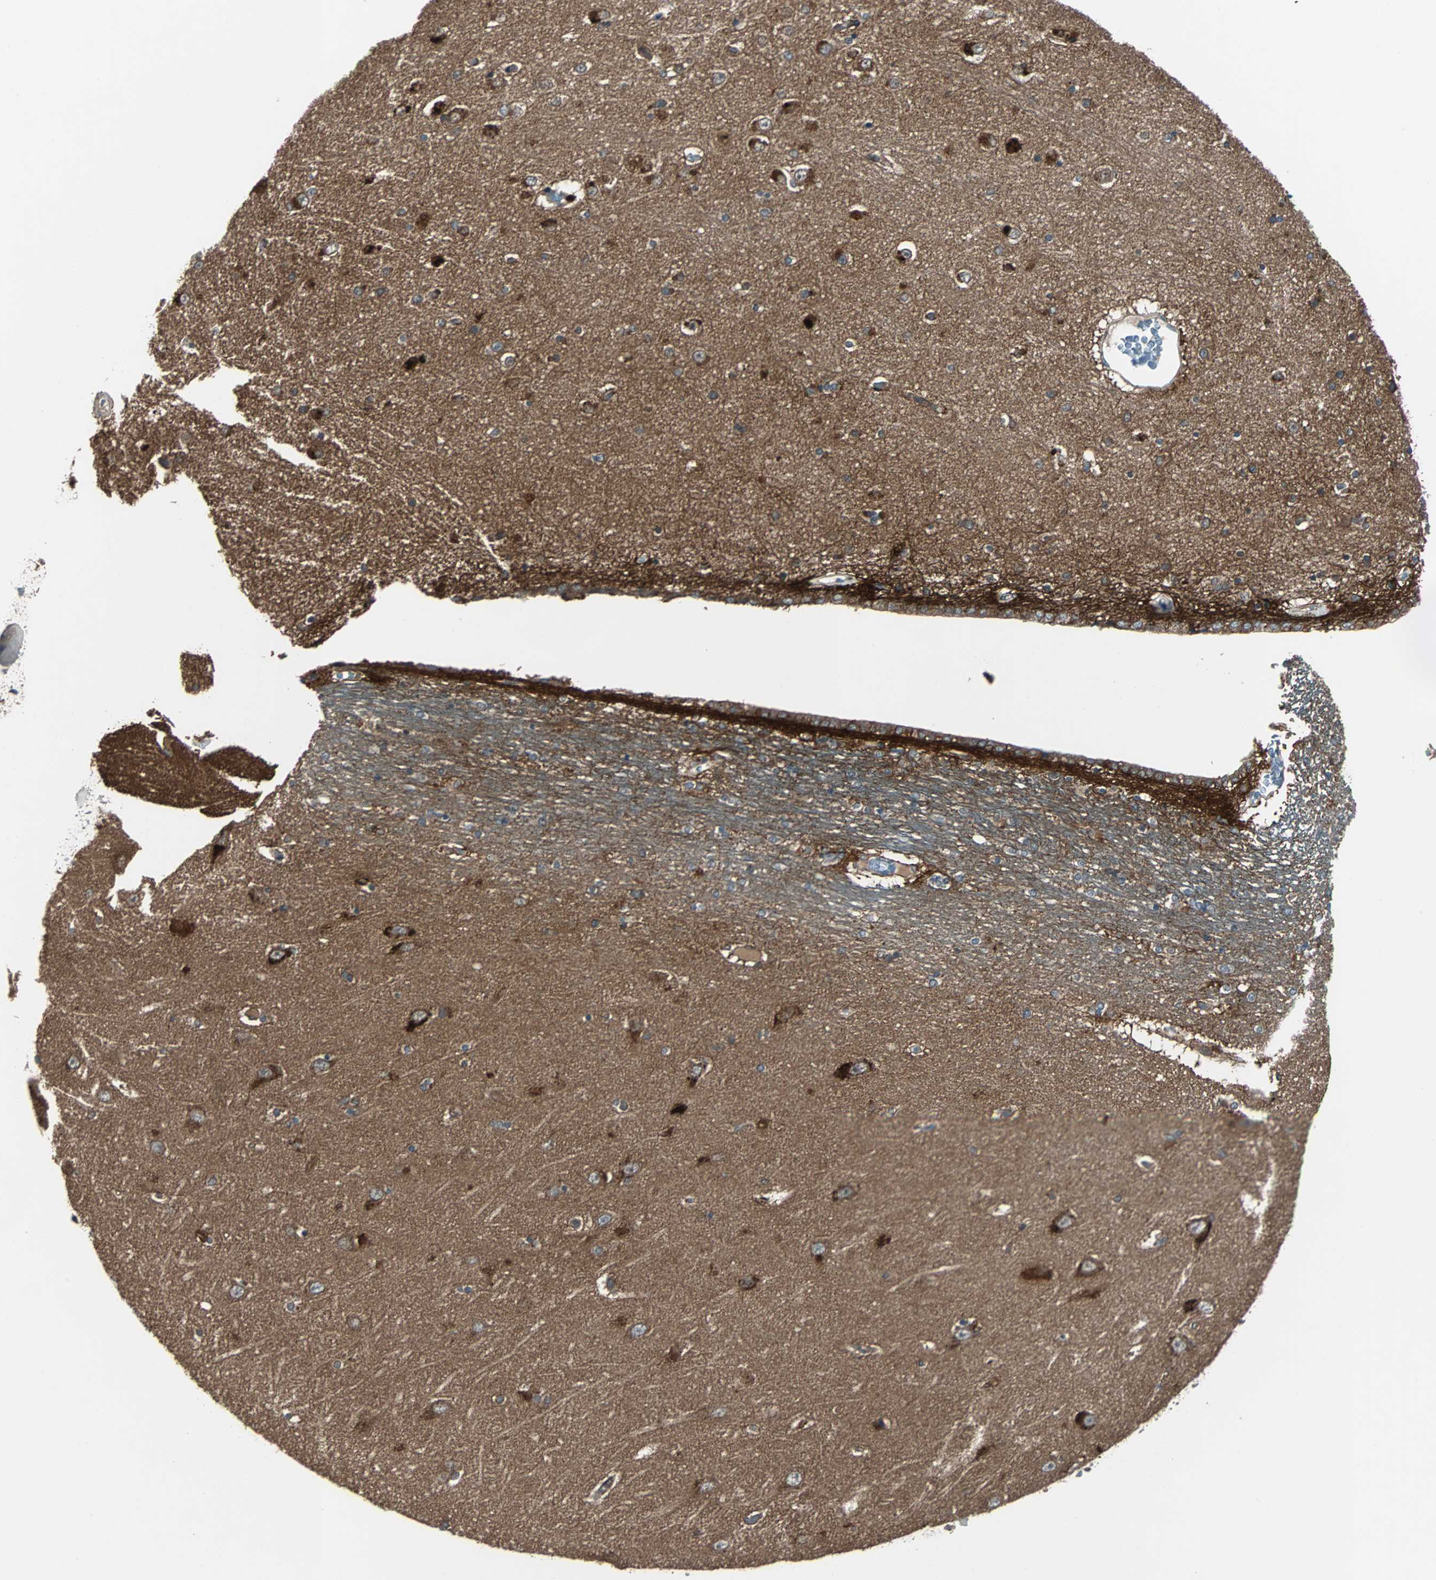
{"staining": {"intensity": "negative", "quantity": "none", "location": "none"}, "tissue": "hippocampus", "cell_type": "Glial cells", "image_type": "normal", "snomed": [{"axis": "morphology", "description": "Normal tissue, NOS"}, {"axis": "topography", "description": "Hippocampus"}], "caption": "DAB immunohistochemical staining of normal human hippocampus shows no significant staining in glial cells.", "gene": "ARF1", "patient": {"sex": "female", "age": 54}}